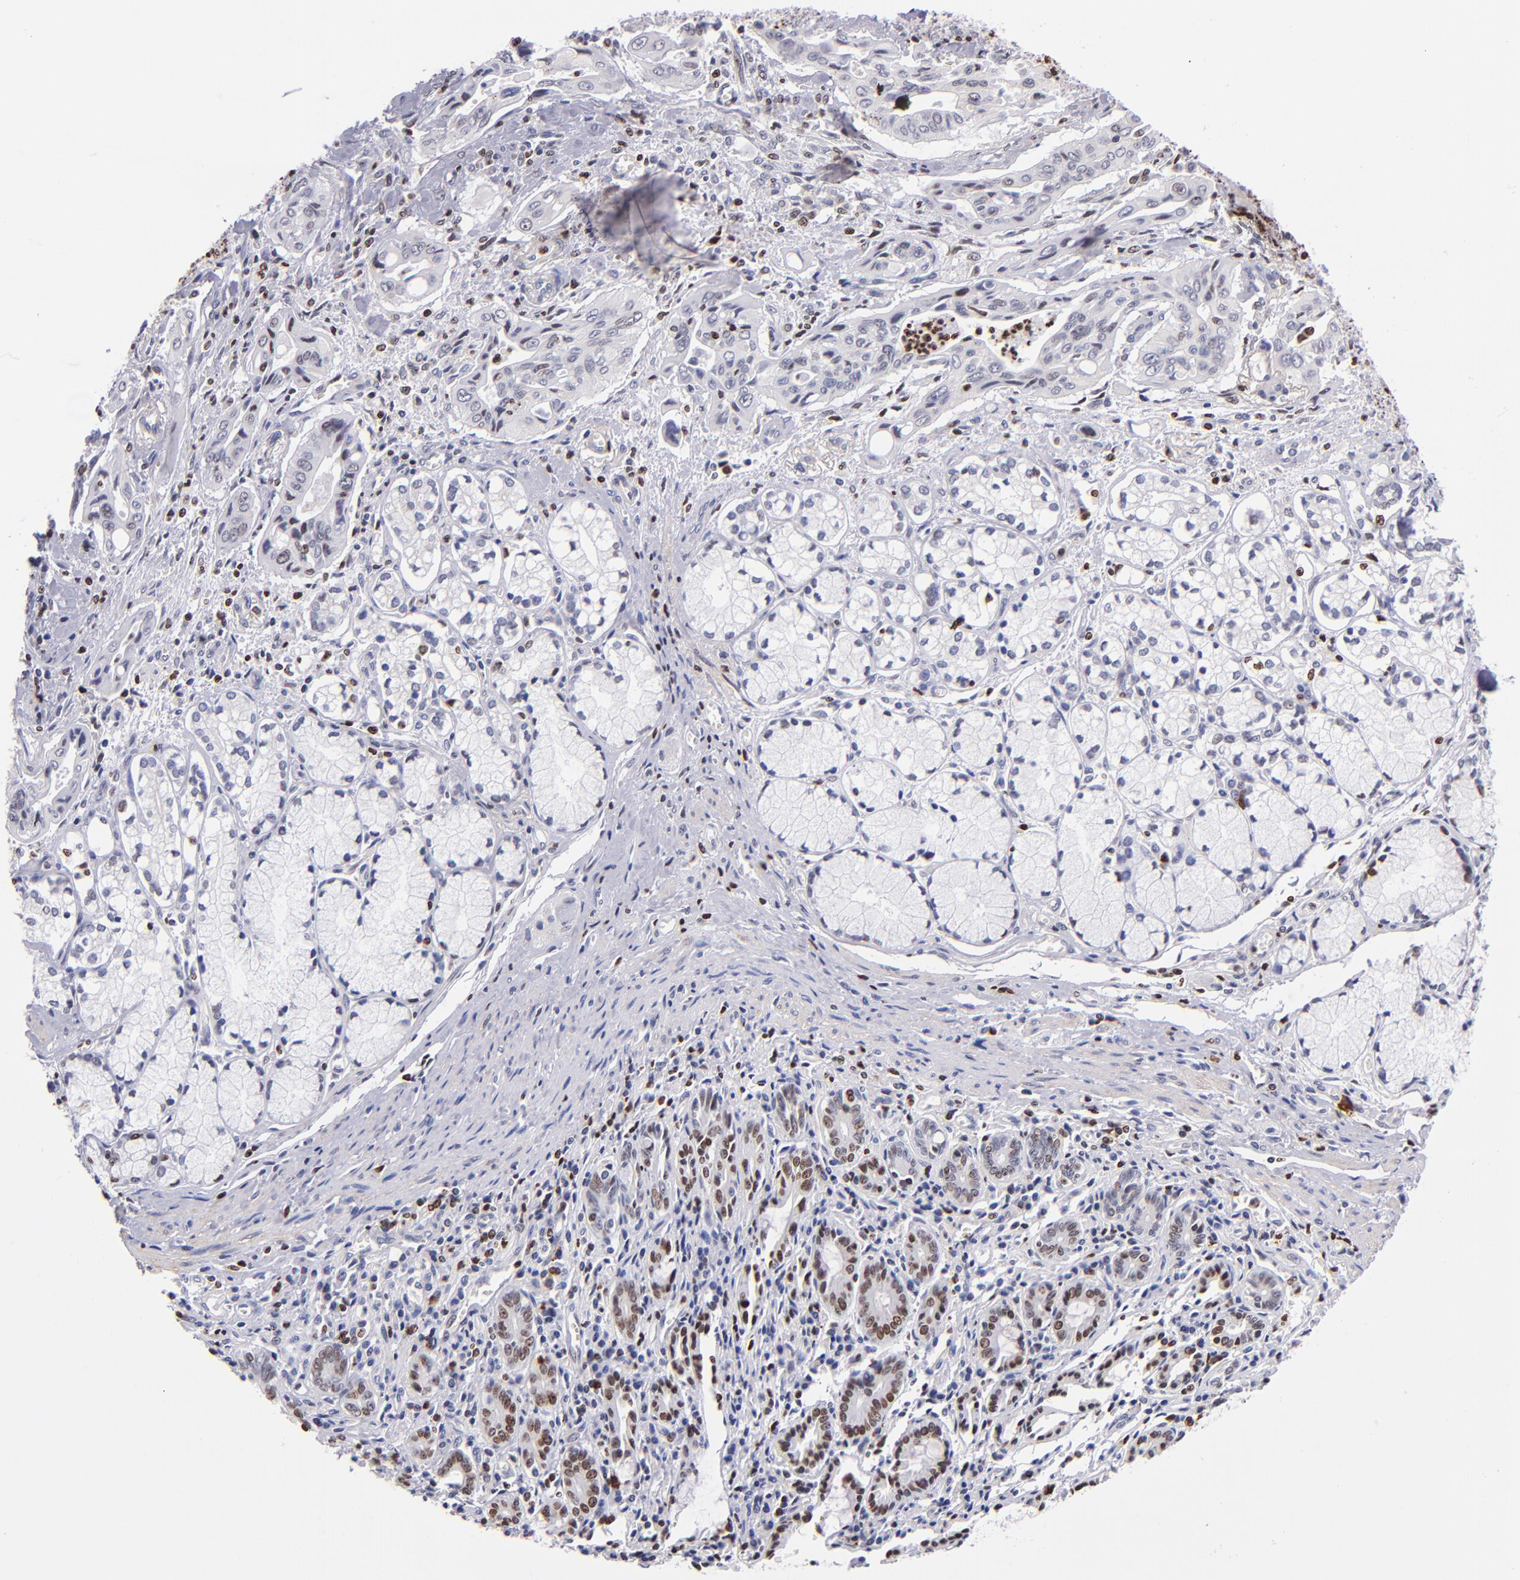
{"staining": {"intensity": "weak", "quantity": "<25%", "location": "nuclear"}, "tissue": "pancreatic cancer", "cell_type": "Tumor cells", "image_type": "cancer", "snomed": [{"axis": "morphology", "description": "Adenocarcinoma, NOS"}, {"axis": "topography", "description": "Pancreas"}], "caption": "The immunohistochemistry histopathology image has no significant expression in tumor cells of adenocarcinoma (pancreatic) tissue.", "gene": "CDKL5", "patient": {"sex": "male", "age": 77}}